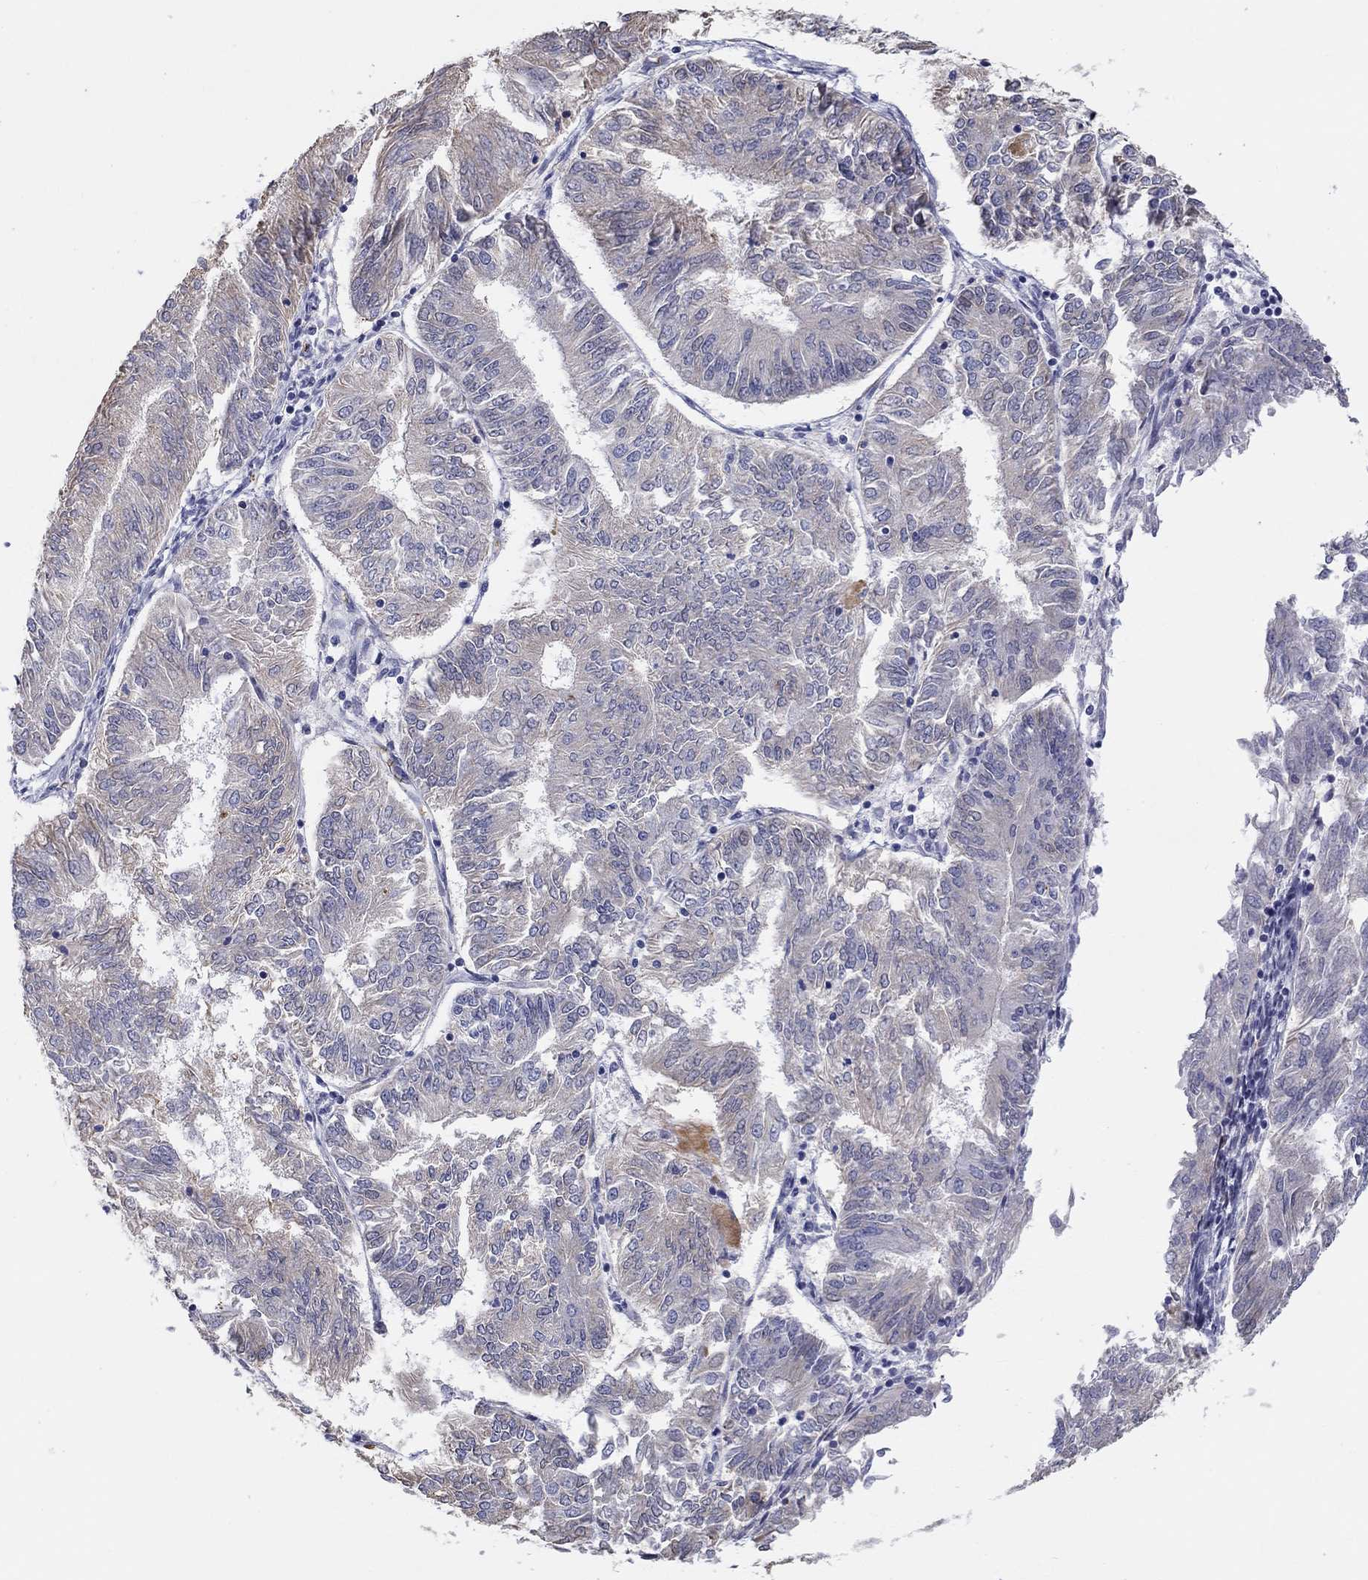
{"staining": {"intensity": "weak", "quantity": "<25%", "location": "cytoplasmic/membranous"}, "tissue": "endometrial cancer", "cell_type": "Tumor cells", "image_type": "cancer", "snomed": [{"axis": "morphology", "description": "Adenocarcinoma, NOS"}, {"axis": "topography", "description": "Endometrium"}], "caption": "The IHC histopathology image has no significant staining in tumor cells of endometrial cancer (adenocarcinoma) tissue.", "gene": "LRRC4C", "patient": {"sex": "female", "age": 58}}